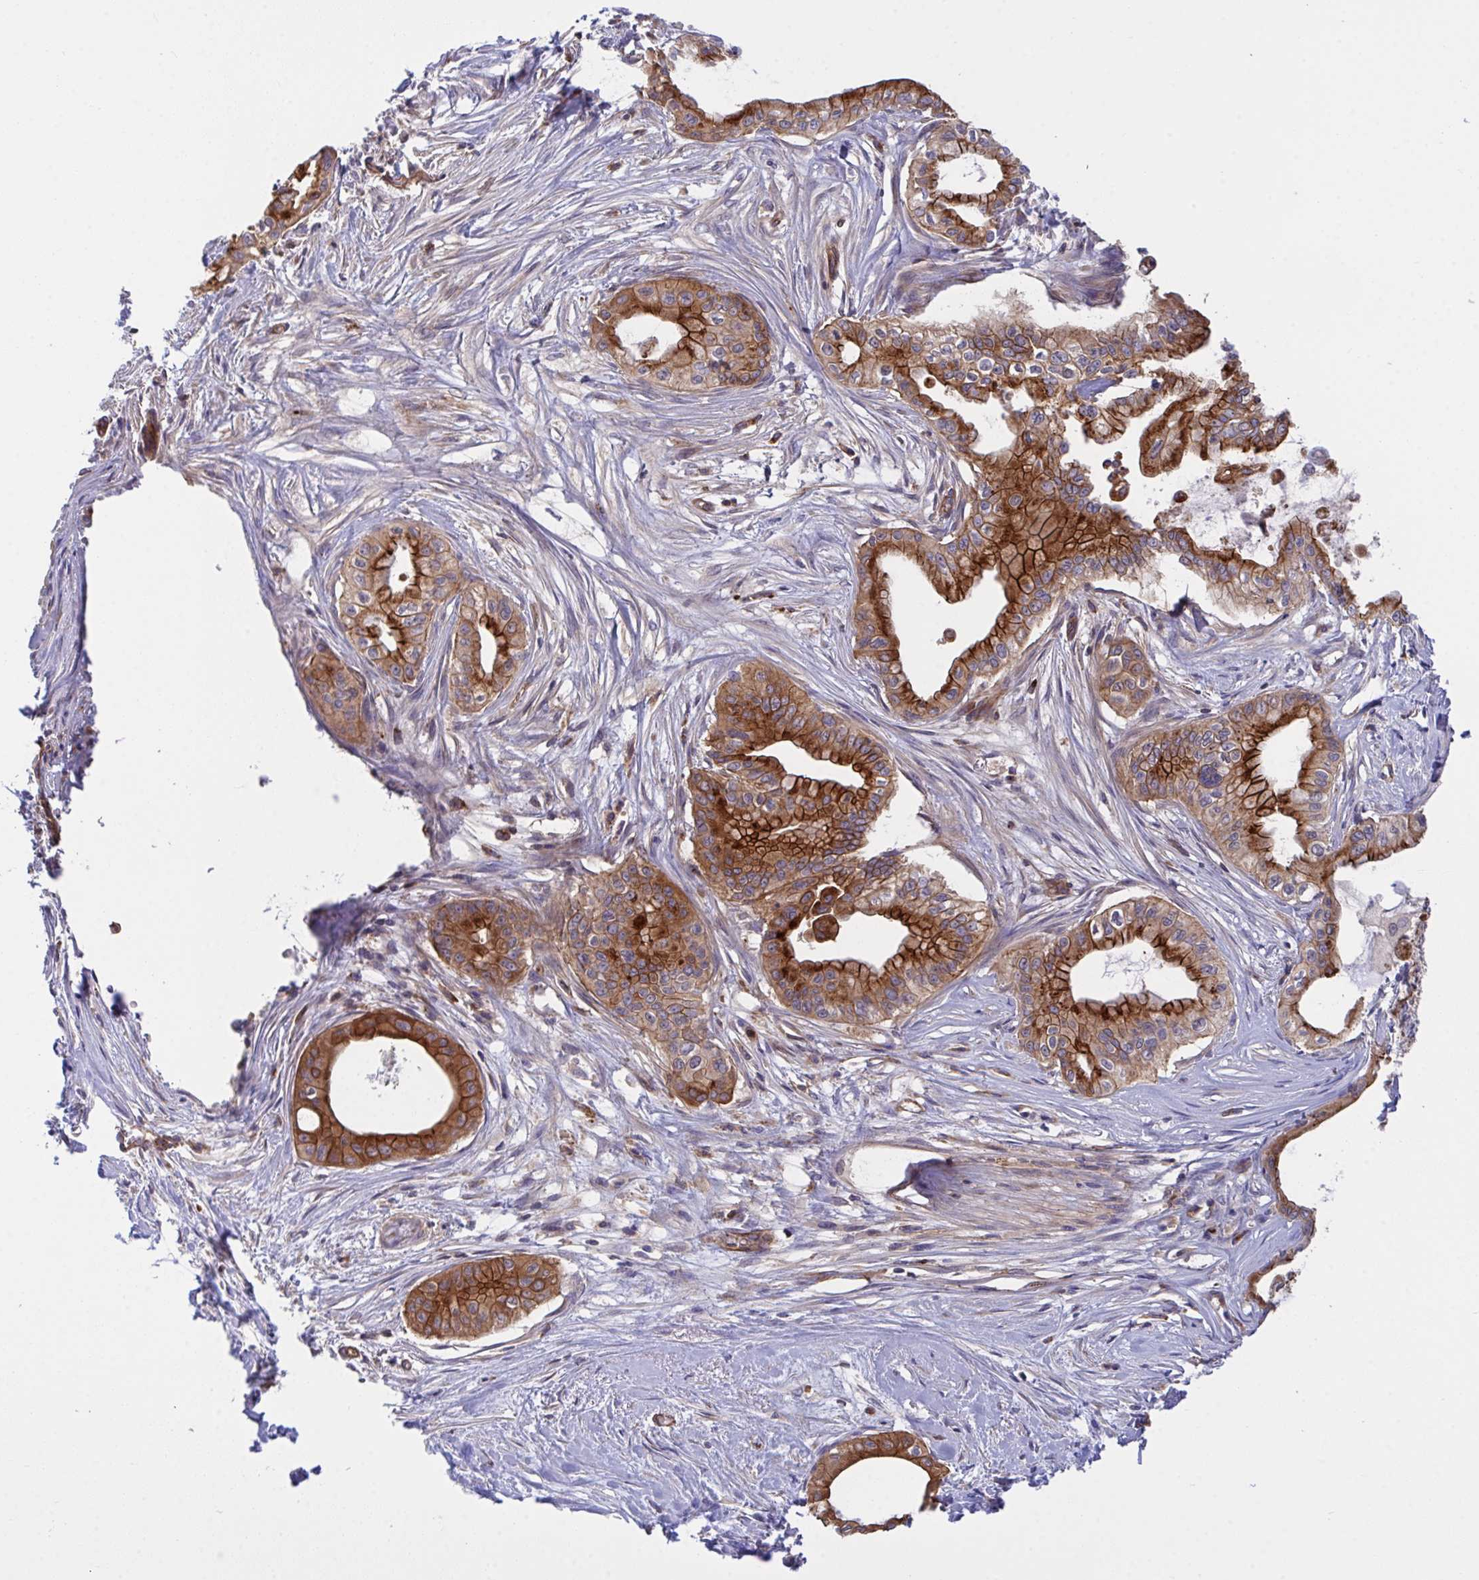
{"staining": {"intensity": "strong", "quantity": ">75%", "location": "cytoplasmic/membranous"}, "tissue": "pancreatic cancer", "cell_type": "Tumor cells", "image_type": "cancer", "snomed": [{"axis": "morphology", "description": "Adenocarcinoma, NOS"}, {"axis": "topography", "description": "Pancreas"}], "caption": "A brown stain shows strong cytoplasmic/membranous expression of a protein in human pancreatic cancer (adenocarcinoma) tumor cells.", "gene": "C4orf36", "patient": {"sex": "male", "age": 78}}